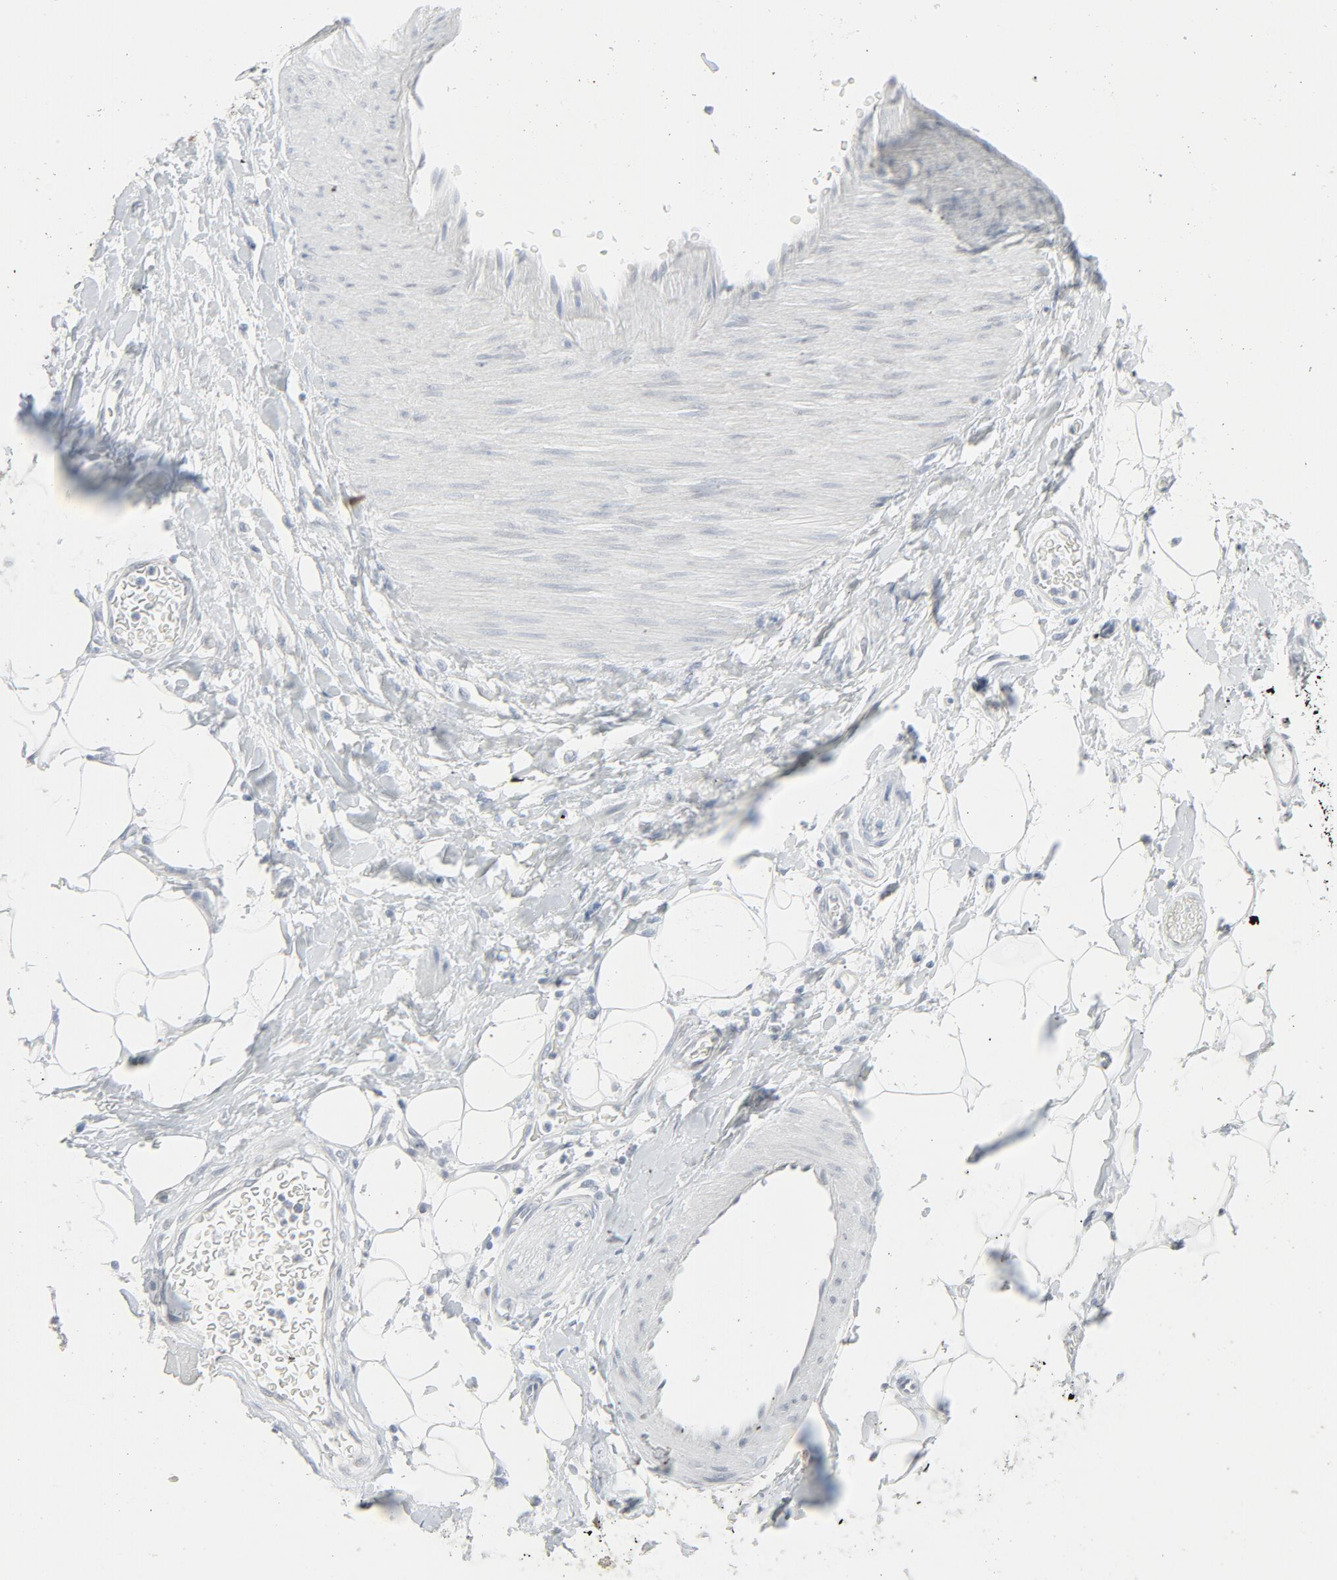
{"staining": {"intensity": "negative", "quantity": "none", "location": "none"}, "tissue": "adipose tissue", "cell_type": "Adipocytes", "image_type": "normal", "snomed": [{"axis": "morphology", "description": "Normal tissue, NOS"}, {"axis": "morphology", "description": "Urothelial carcinoma, High grade"}, {"axis": "topography", "description": "Vascular tissue"}, {"axis": "topography", "description": "Urinary bladder"}], "caption": "IHC micrograph of benign adipose tissue: adipose tissue stained with DAB displays no significant protein positivity in adipocytes. Brightfield microscopy of immunohistochemistry (IHC) stained with DAB (brown) and hematoxylin (blue), captured at high magnification.", "gene": "FGFR3", "patient": {"sex": "female", "age": 56}}